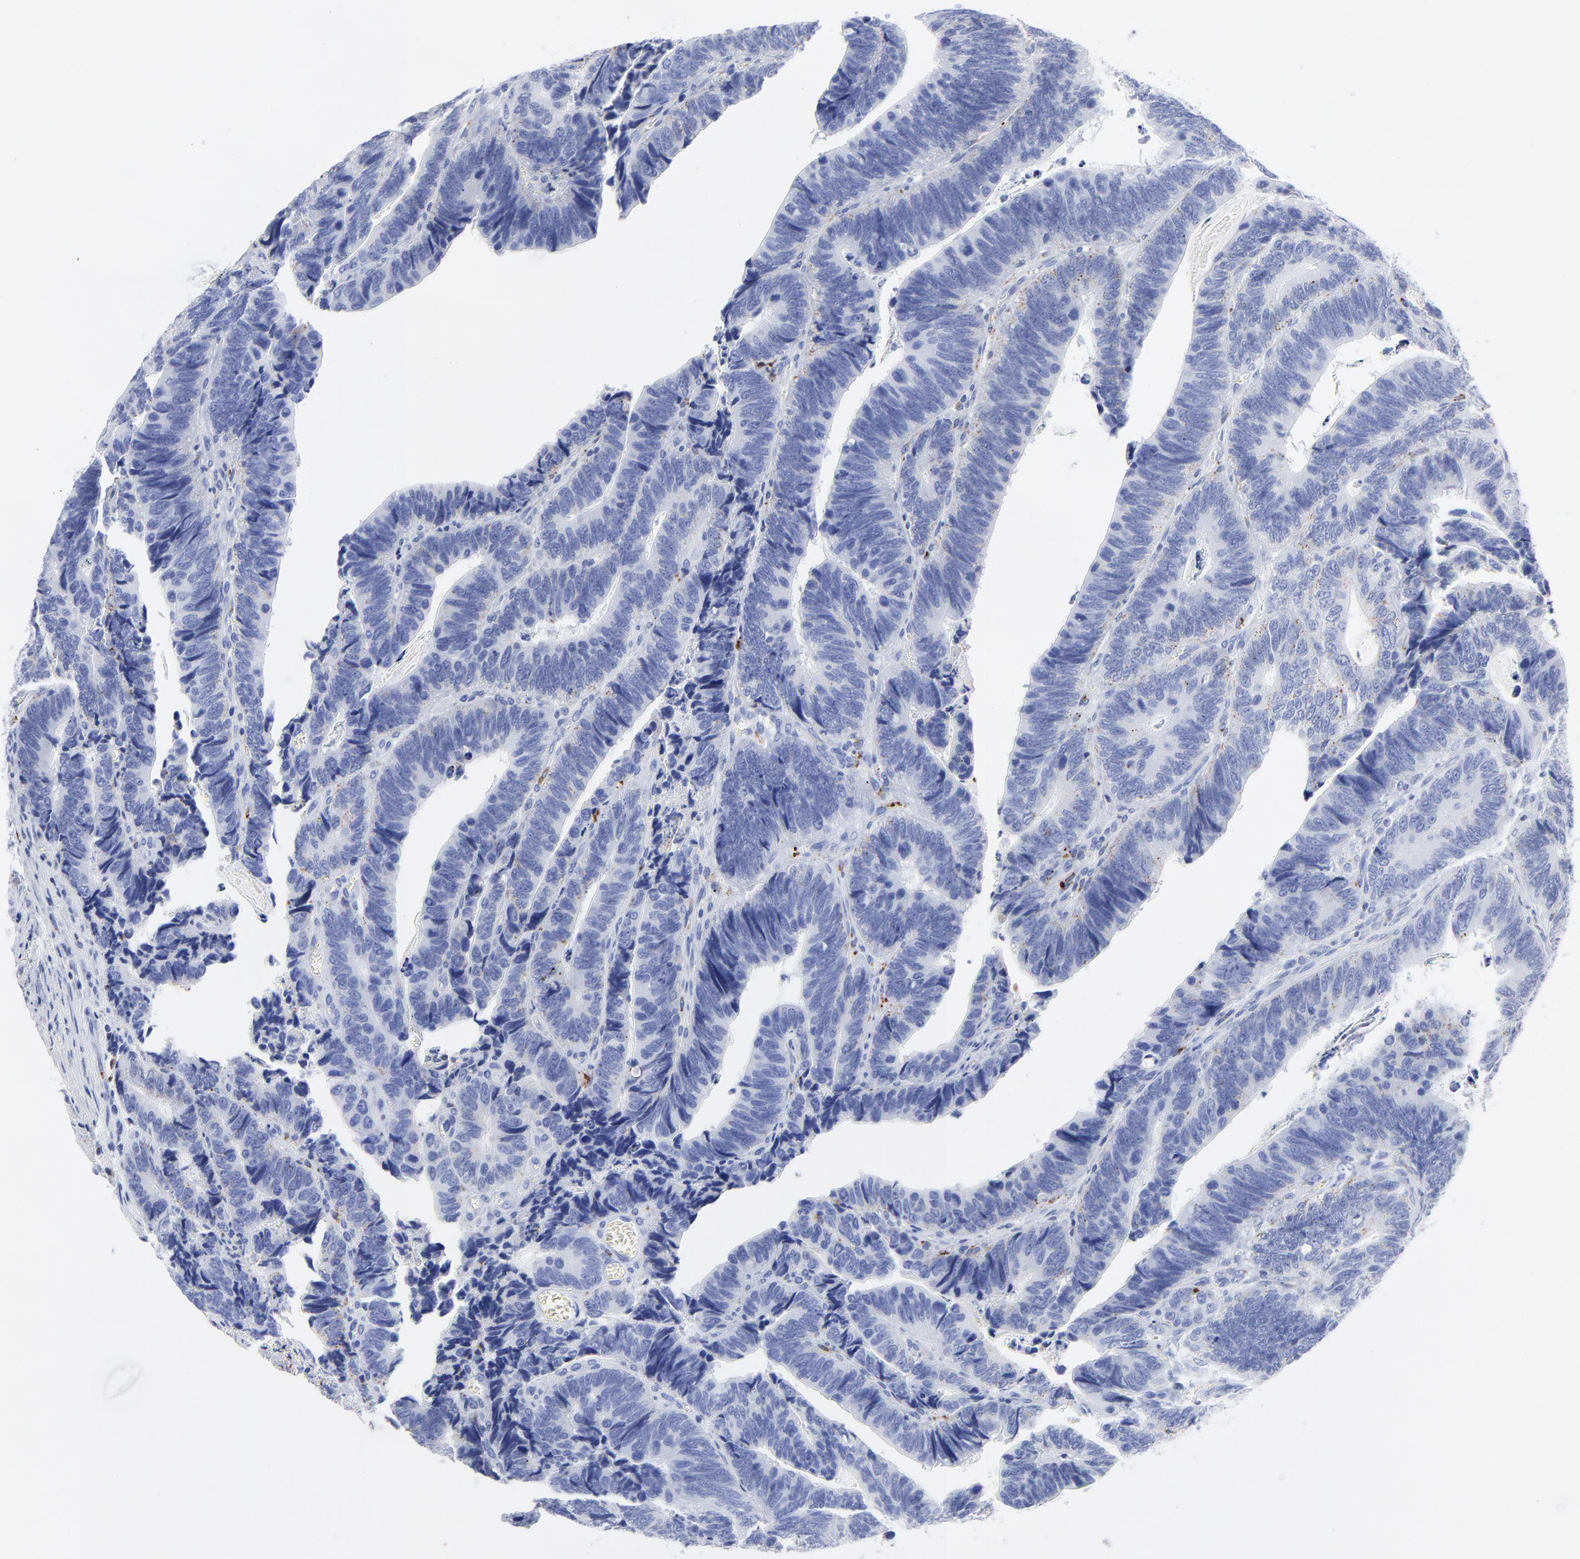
{"staining": {"intensity": "moderate", "quantity": "<25%", "location": "cytoplasmic/membranous"}, "tissue": "colorectal cancer", "cell_type": "Tumor cells", "image_type": "cancer", "snomed": [{"axis": "morphology", "description": "Adenocarcinoma, NOS"}, {"axis": "topography", "description": "Colon"}], "caption": "Immunohistochemical staining of human colorectal cancer (adenocarcinoma) demonstrates moderate cytoplasmic/membranous protein positivity in approximately <25% of tumor cells.", "gene": "CPVL", "patient": {"sex": "male", "age": 72}}